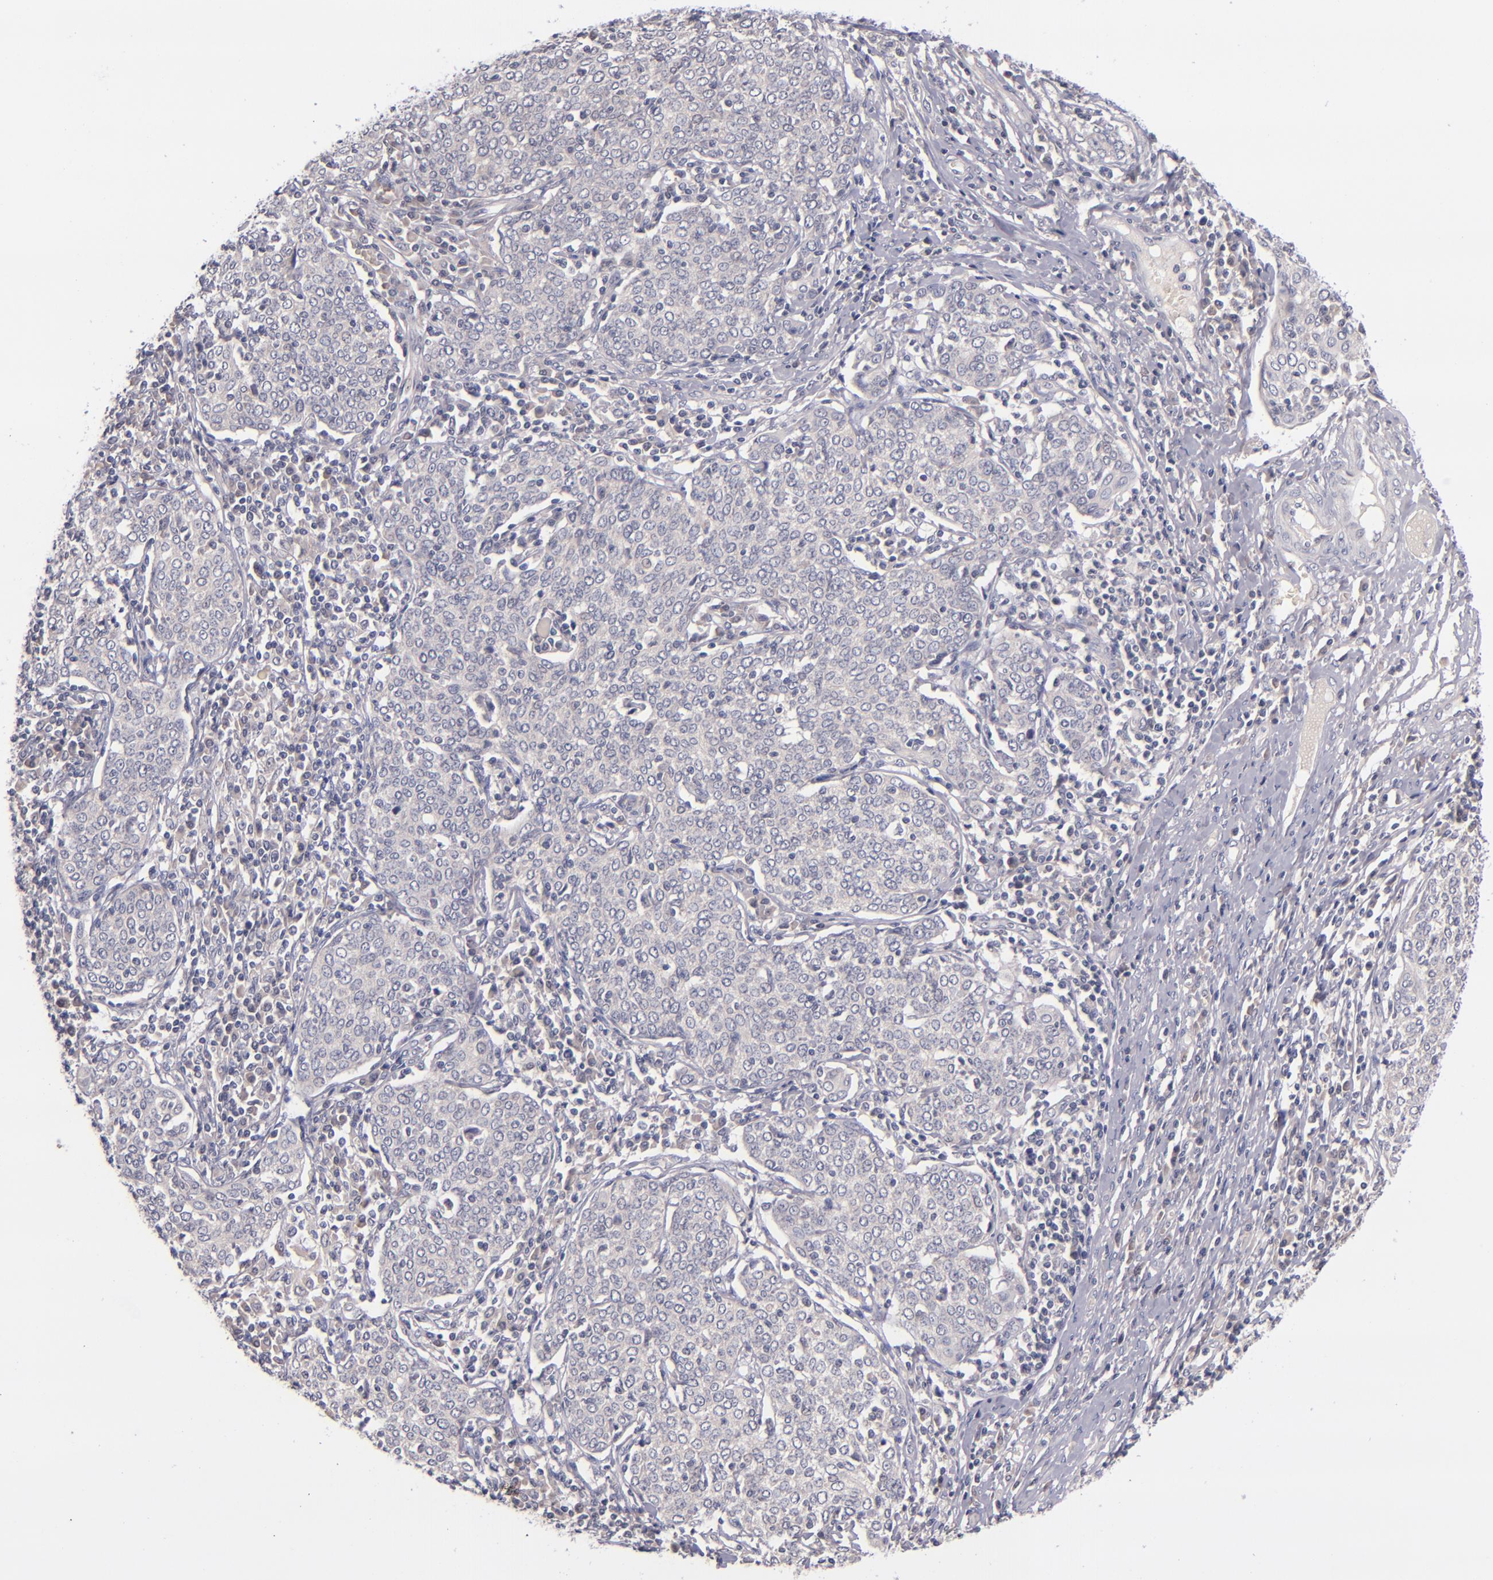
{"staining": {"intensity": "negative", "quantity": "none", "location": "none"}, "tissue": "cervical cancer", "cell_type": "Tumor cells", "image_type": "cancer", "snomed": [{"axis": "morphology", "description": "Squamous cell carcinoma, NOS"}, {"axis": "topography", "description": "Cervix"}], "caption": "An image of cervical cancer (squamous cell carcinoma) stained for a protein reveals no brown staining in tumor cells. (DAB IHC visualized using brightfield microscopy, high magnification).", "gene": "TSC2", "patient": {"sex": "female", "age": 40}}